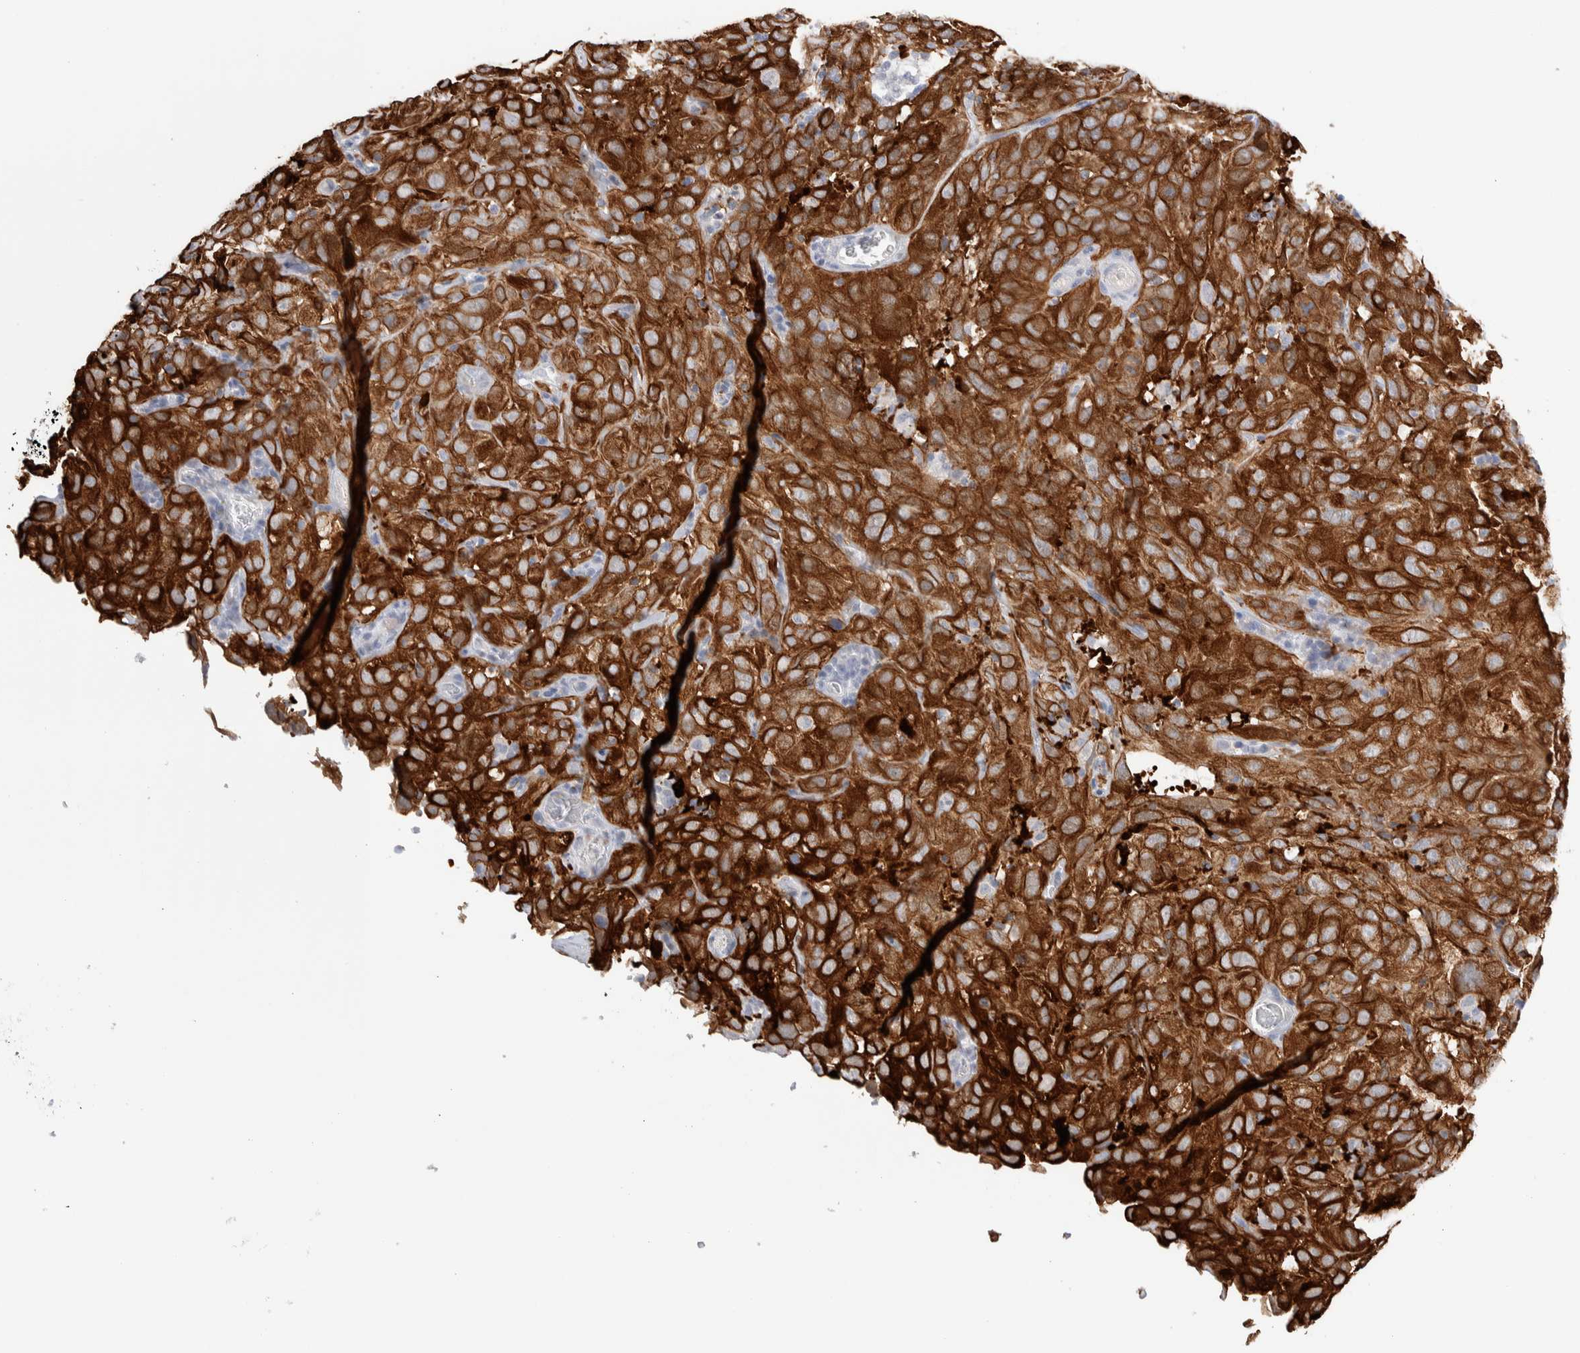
{"staining": {"intensity": "strong", "quantity": ">75%", "location": "cytoplasmic/membranous"}, "tissue": "cervical cancer", "cell_type": "Tumor cells", "image_type": "cancer", "snomed": [{"axis": "morphology", "description": "Squamous cell carcinoma, NOS"}, {"axis": "topography", "description": "Cervix"}], "caption": "The histopathology image shows staining of cervical squamous cell carcinoma, revealing strong cytoplasmic/membranous protein expression (brown color) within tumor cells. The staining is performed using DAB (3,3'-diaminobenzidine) brown chromogen to label protein expression. The nuclei are counter-stained blue using hematoxylin.", "gene": "C1orf112", "patient": {"sex": "female", "age": 32}}